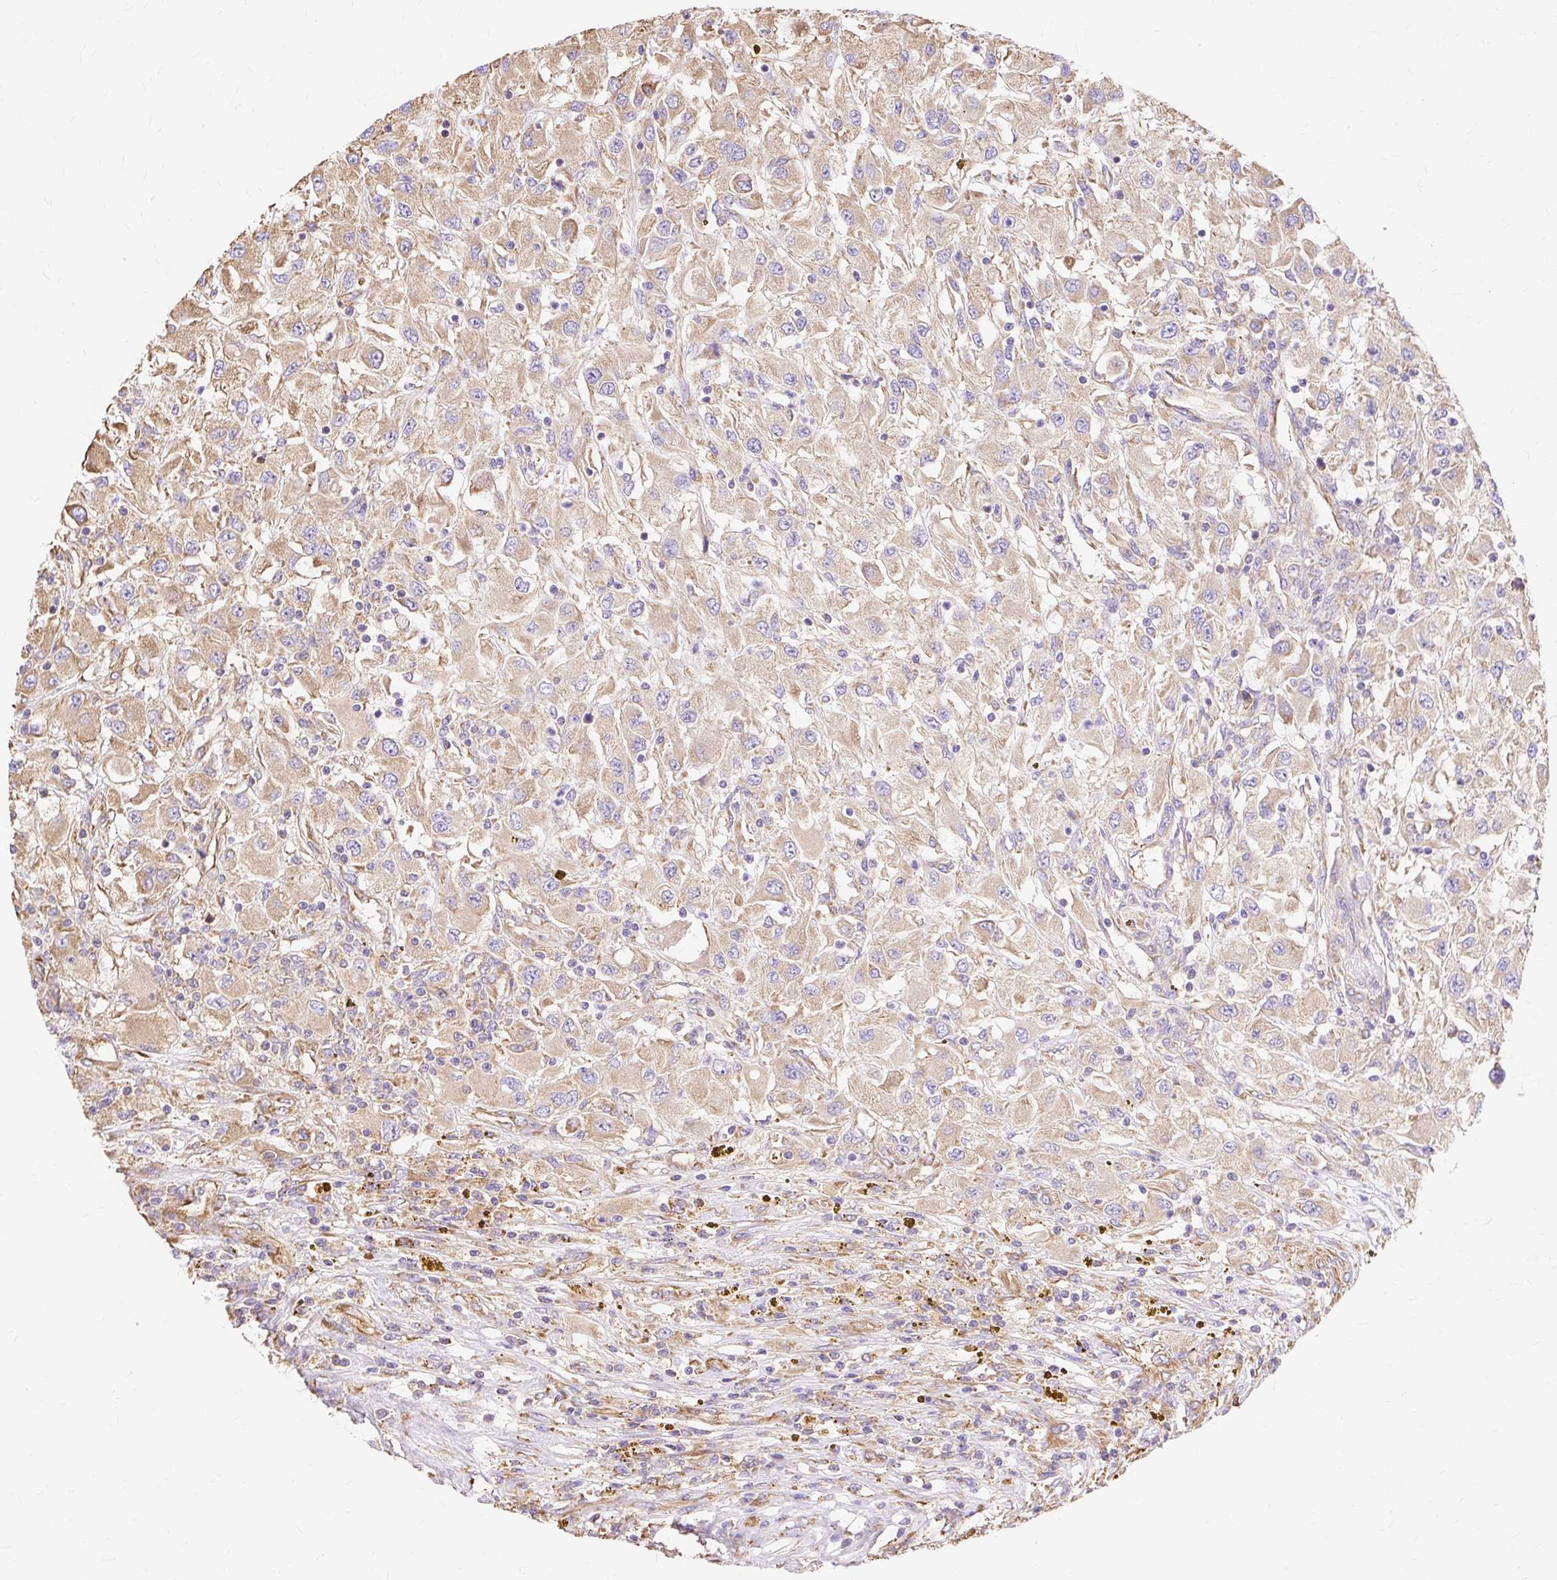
{"staining": {"intensity": "weak", "quantity": ">75%", "location": "cytoplasmic/membranous"}, "tissue": "renal cancer", "cell_type": "Tumor cells", "image_type": "cancer", "snomed": [{"axis": "morphology", "description": "Adenocarcinoma, NOS"}, {"axis": "topography", "description": "Kidney"}], "caption": "Immunohistochemical staining of human renal cancer exhibits low levels of weak cytoplasmic/membranous protein positivity in about >75% of tumor cells.", "gene": "RPS17", "patient": {"sex": "female", "age": 67}}